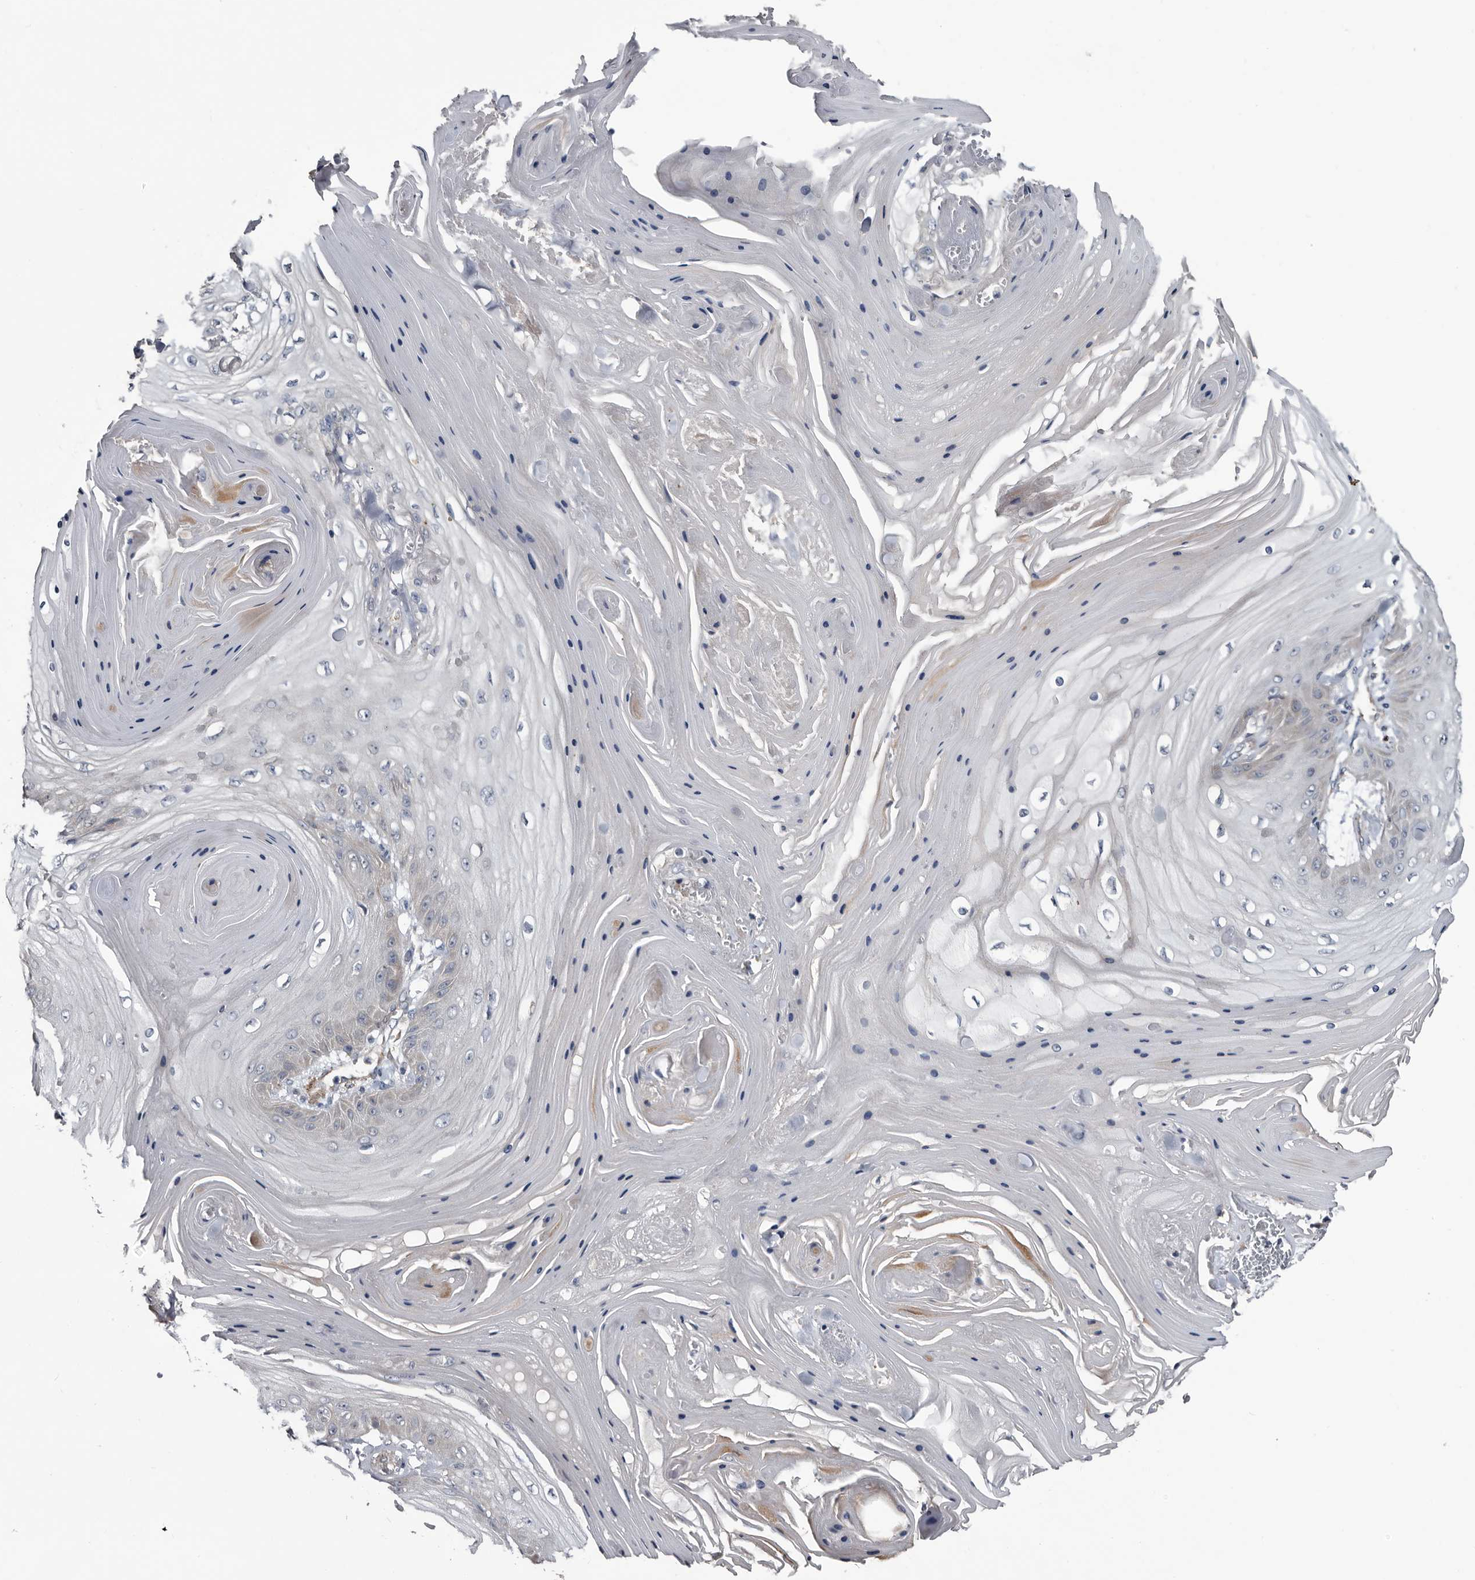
{"staining": {"intensity": "negative", "quantity": "none", "location": "none"}, "tissue": "skin cancer", "cell_type": "Tumor cells", "image_type": "cancer", "snomed": [{"axis": "morphology", "description": "Squamous cell carcinoma, NOS"}, {"axis": "topography", "description": "Skin"}], "caption": "A high-resolution photomicrograph shows immunohistochemistry staining of skin cancer (squamous cell carcinoma), which exhibits no significant staining in tumor cells.", "gene": "IARS1", "patient": {"sex": "male", "age": 74}}